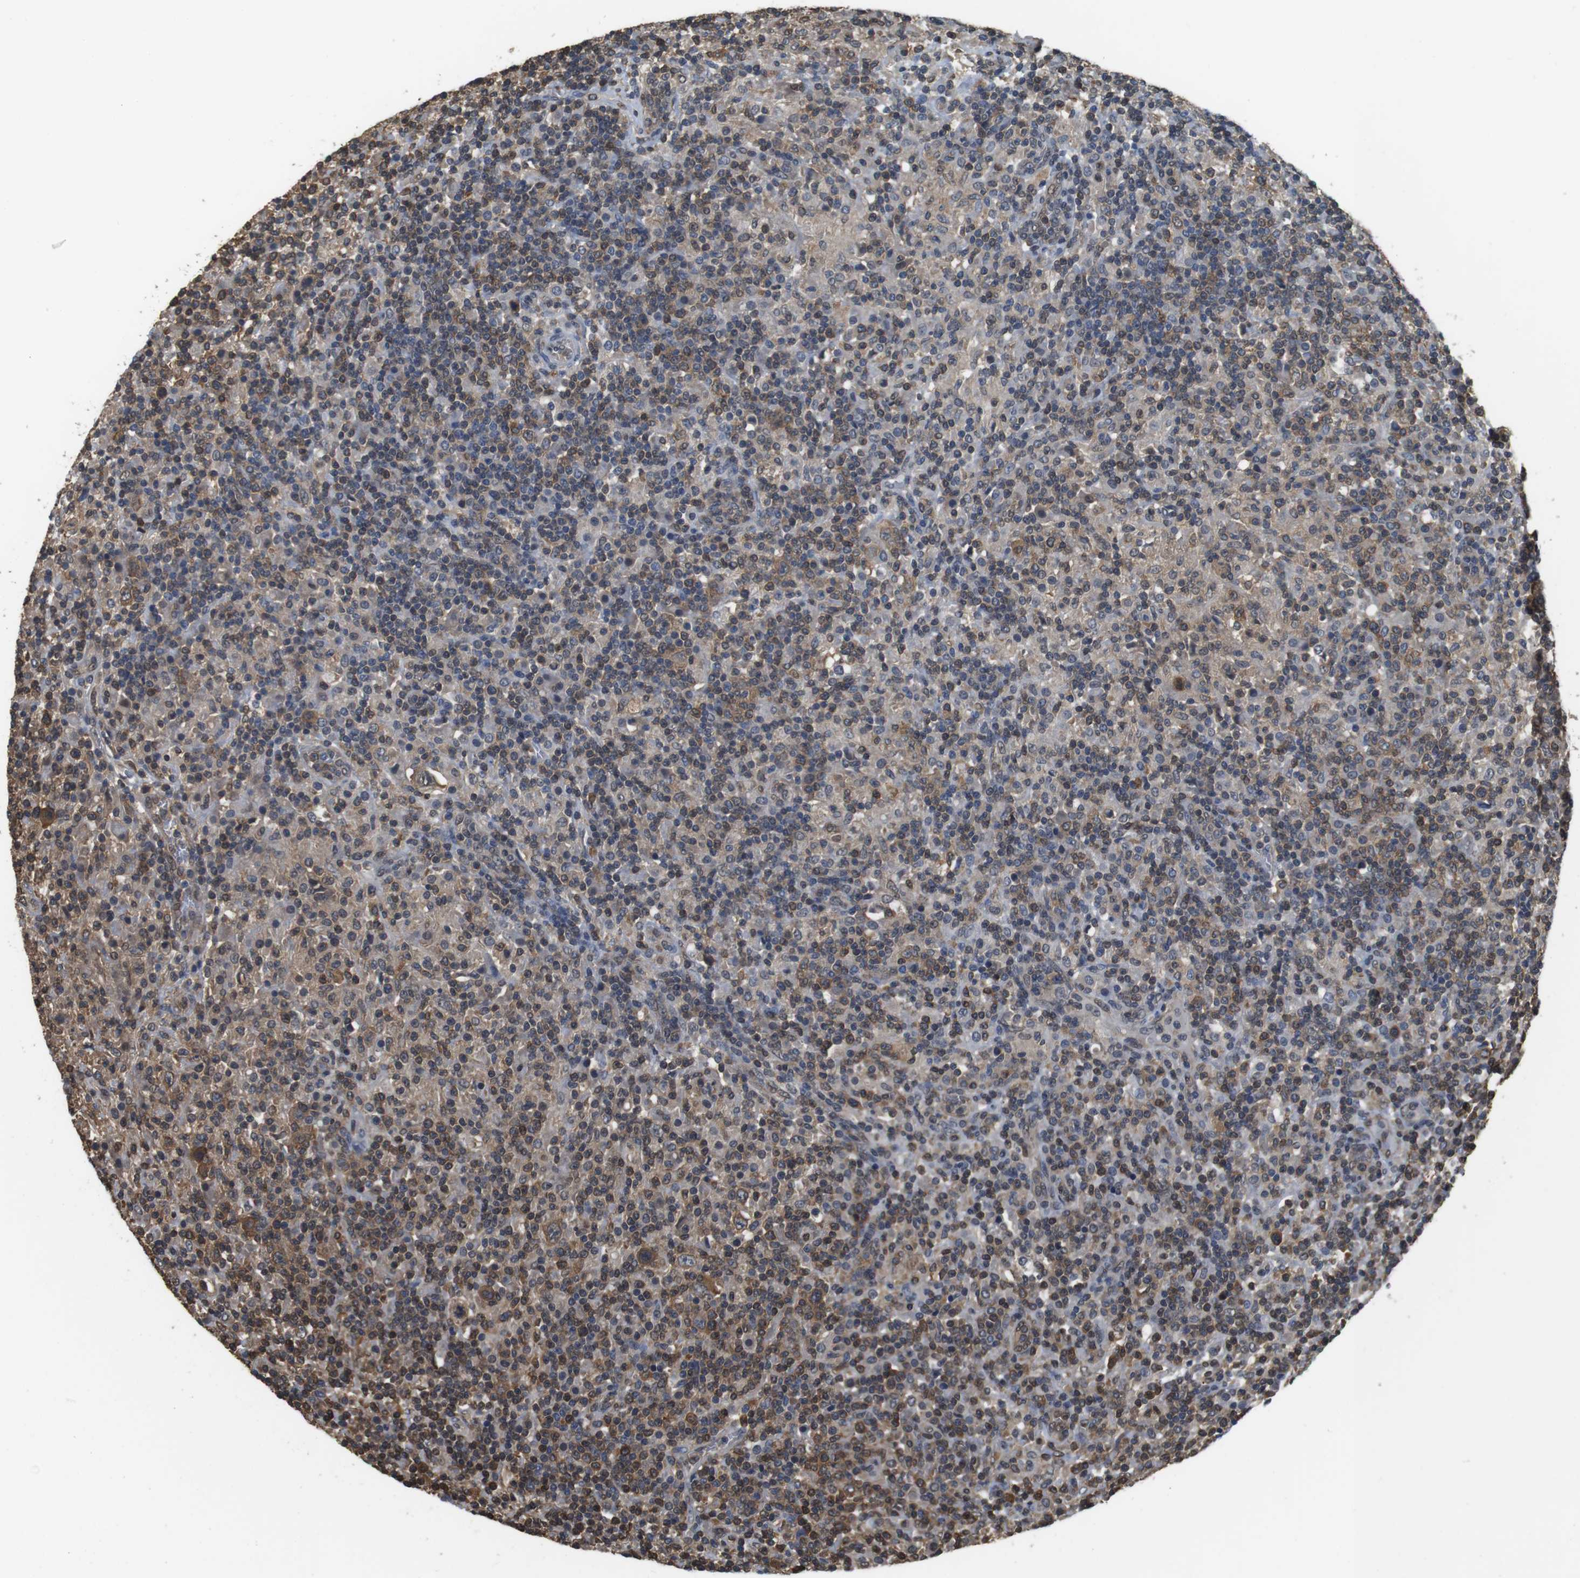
{"staining": {"intensity": "moderate", "quantity": ">75%", "location": "cytoplasmic/membranous"}, "tissue": "lymphoma", "cell_type": "Tumor cells", "image_type": "cancer", "snomed": [{"axis": "morphology", "description": "Hodgkin's disease, NOS"}, {"axis": "topography", "description": "Lymph node"}], "caption": "Hodgkin's disease stained for a protein reveals moderate cytoplasmic/membranous positivity in tumor cells.", "gene": "LDHA", "patient": {"sex": "male", "age": 70}}